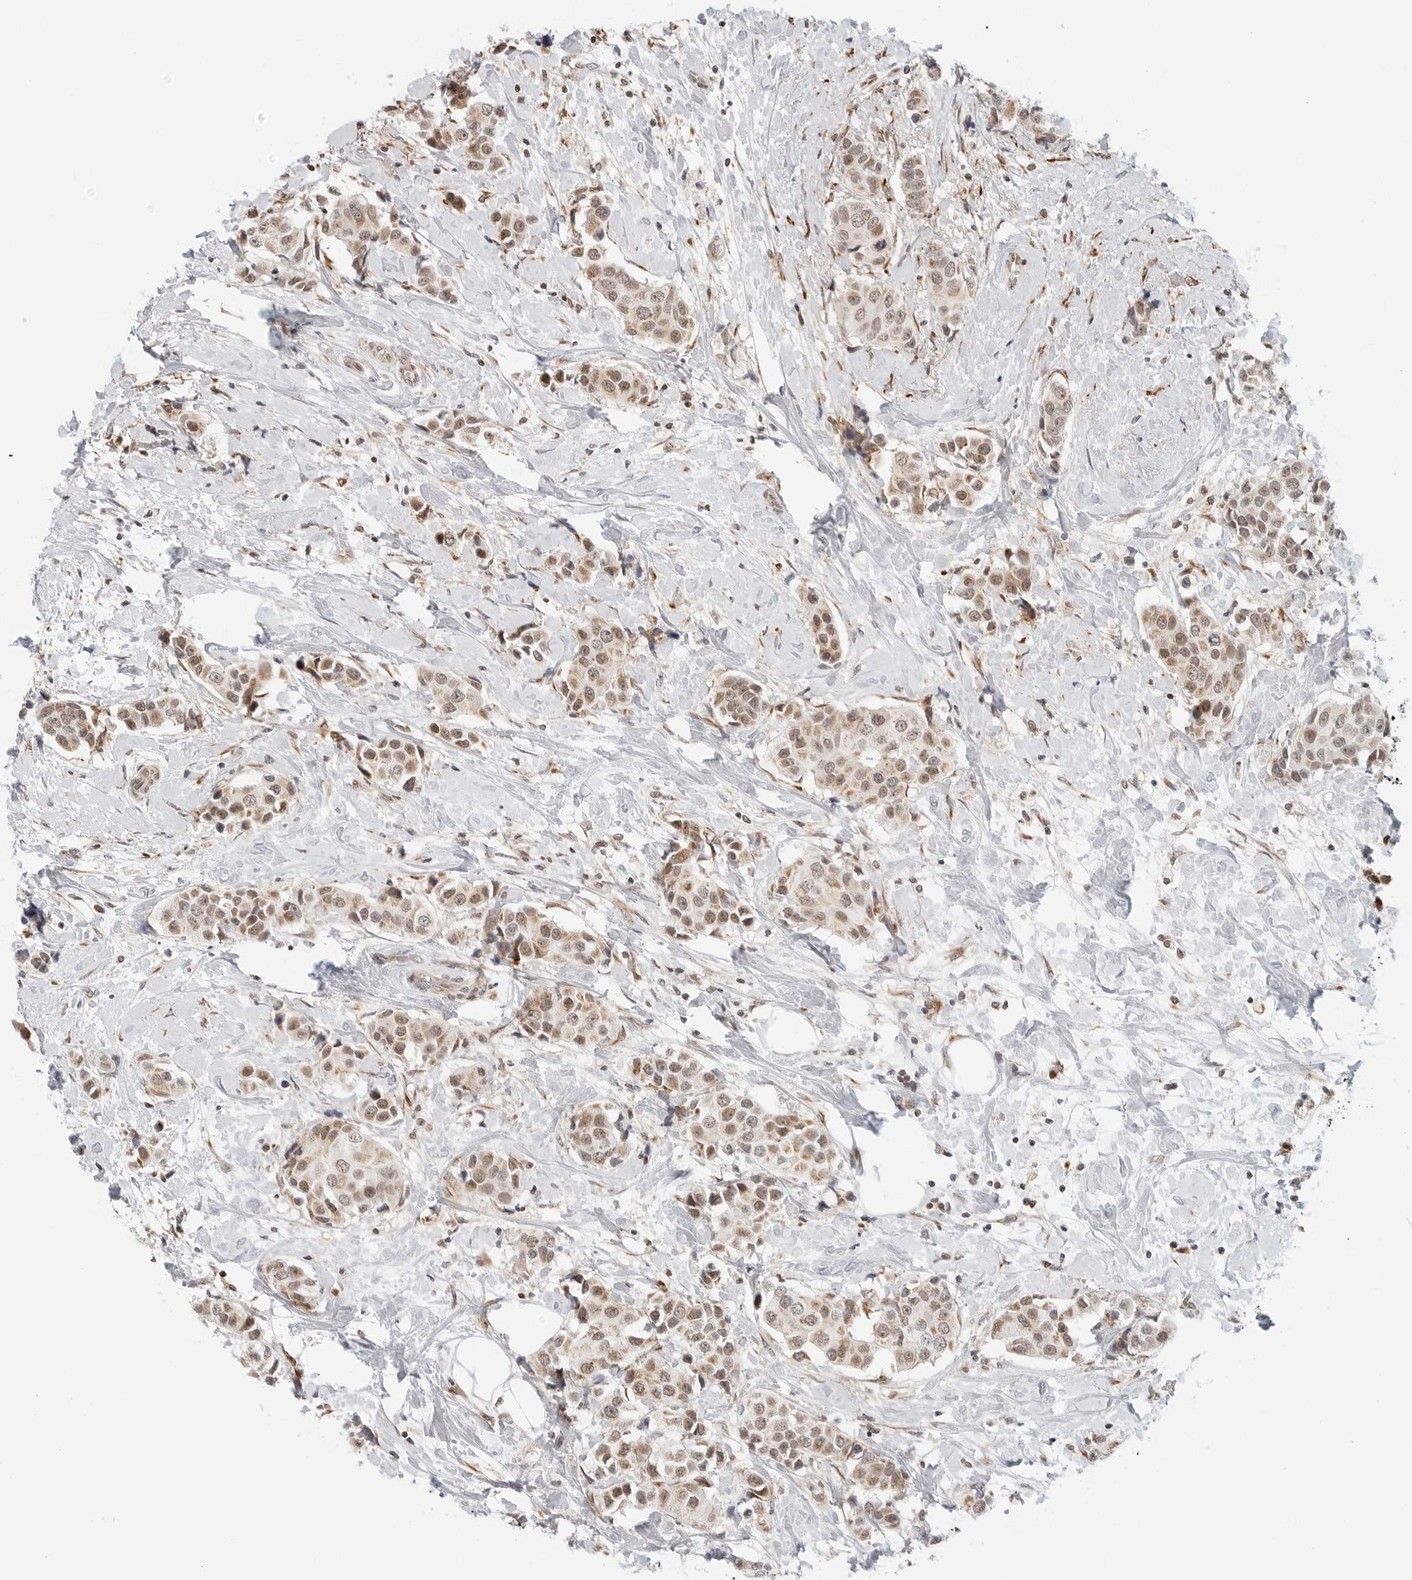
{"staining": {"intensity": "moderate", "quantity": ">75%", "location": "cytoplasmic/membranous,nuclear"}, "tissue": "breast cancer", "cell_type": "Tumor cells", "image_type": "cancer", "snomed": [{"axis": "morphology", "description": "Normal tissue, NOS"}, {"axis": "morphology", "description": "Duct carcinoma"}, {"axis": "topography", "description": "Breast"}], "caption": "A histopathology image of invasive ductal carcinoma (breast) stained for a protein demonstrates moderate cytoplasmic/membranous and nuclear brown staining in tumor cells.", "gene": "POLR3GL", "patient": {"sex": "female", "age": 39}}